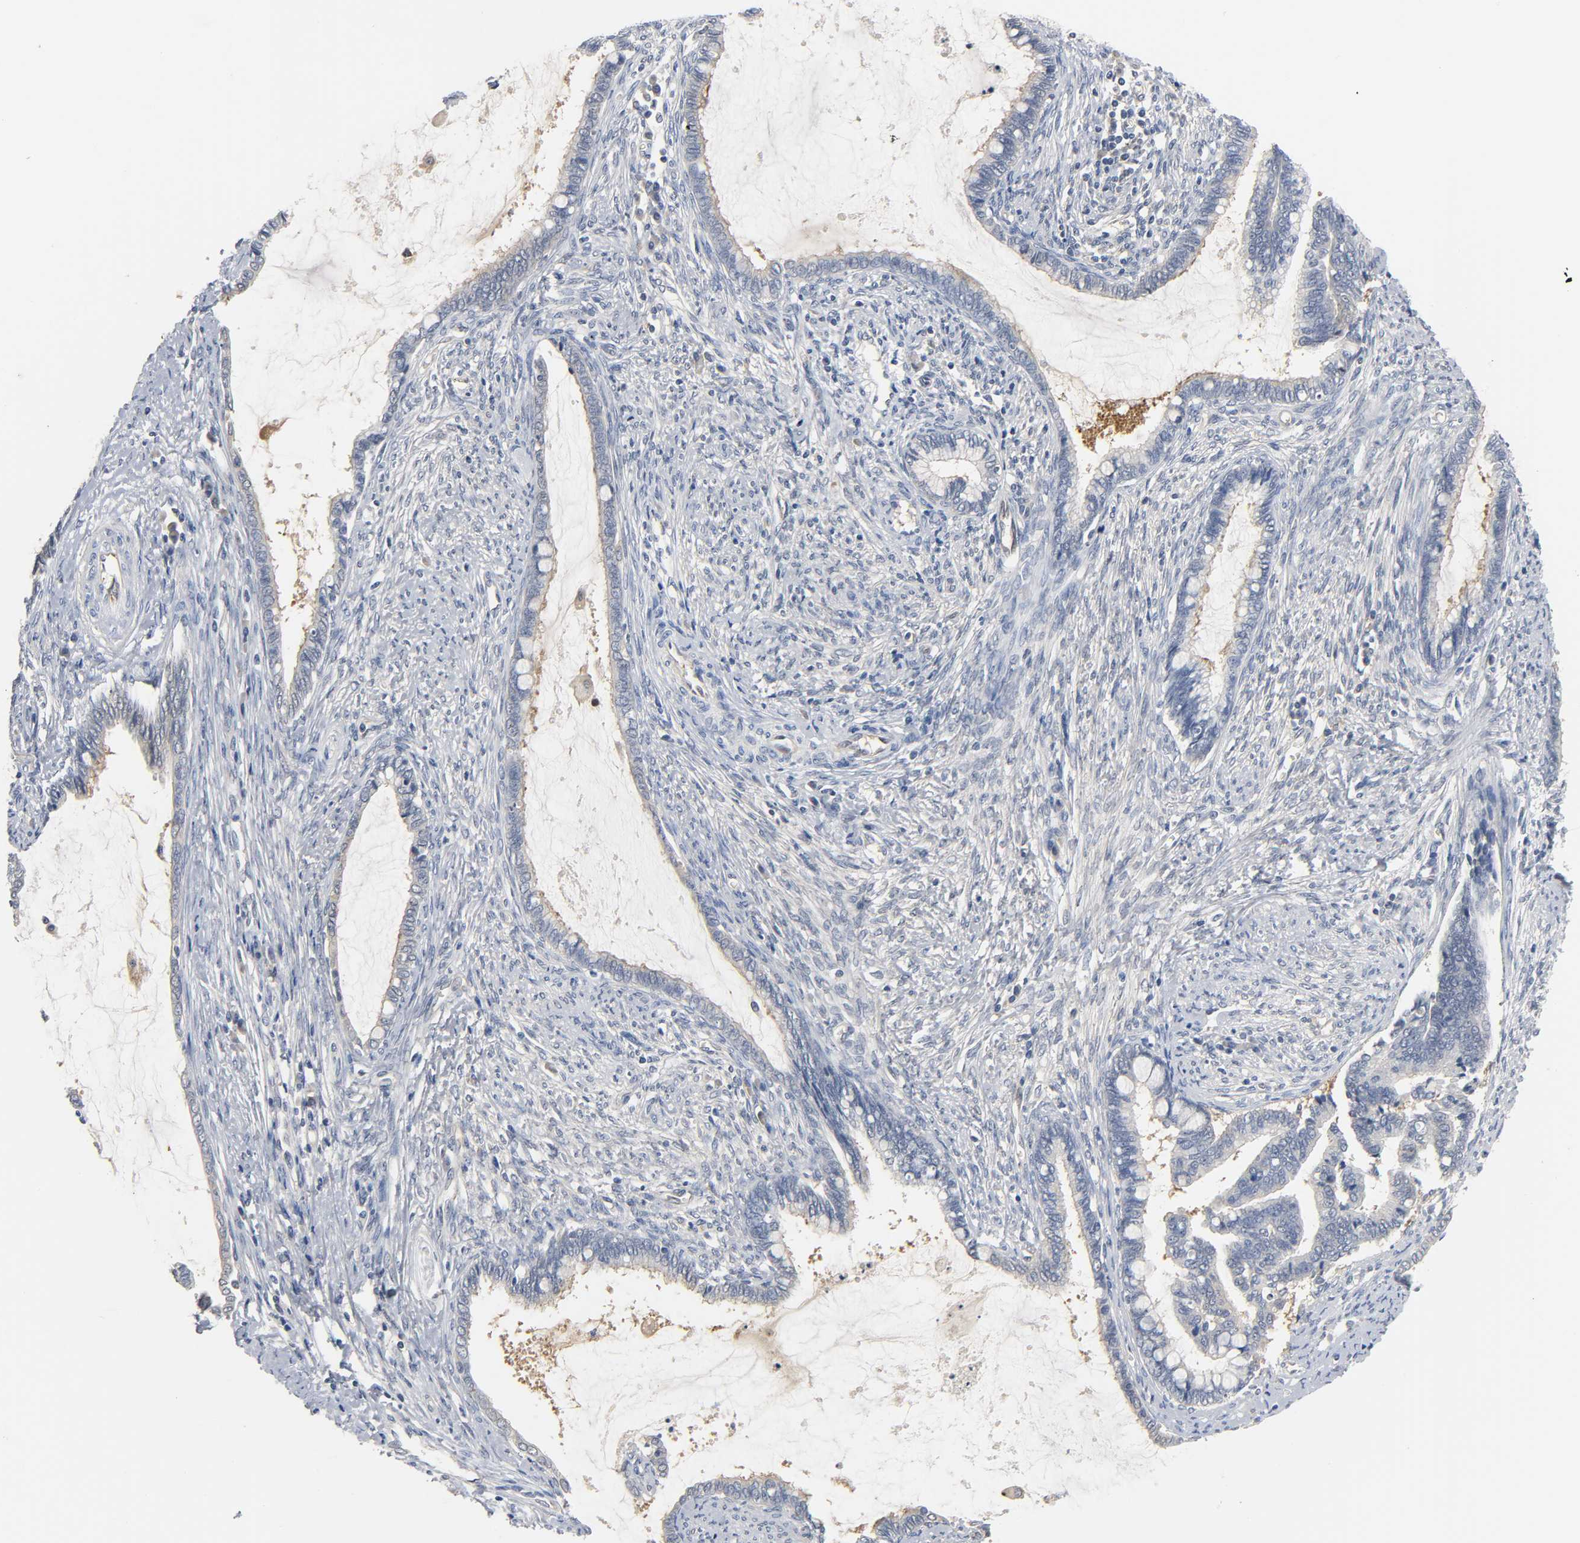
{"staining": {"intensity": "weak", "quantity": "<25%", "location": "cytoplasmic/membranous"}, "tissue": "cervical cancer", "cell_type": "Tumor cells", "image_type": "cancer", "snomed": [{"axis": "morphology", "description": "Adenocarcinoma, NOS"}, {"axis": "topography", "description": "Cervix"}], "caption": "Immunohistochemistry (IHC) of human cervical cancer shows no expression in tumor cells.", "gene": "FYN", "patient": {"sex": "female", "age": 44}}